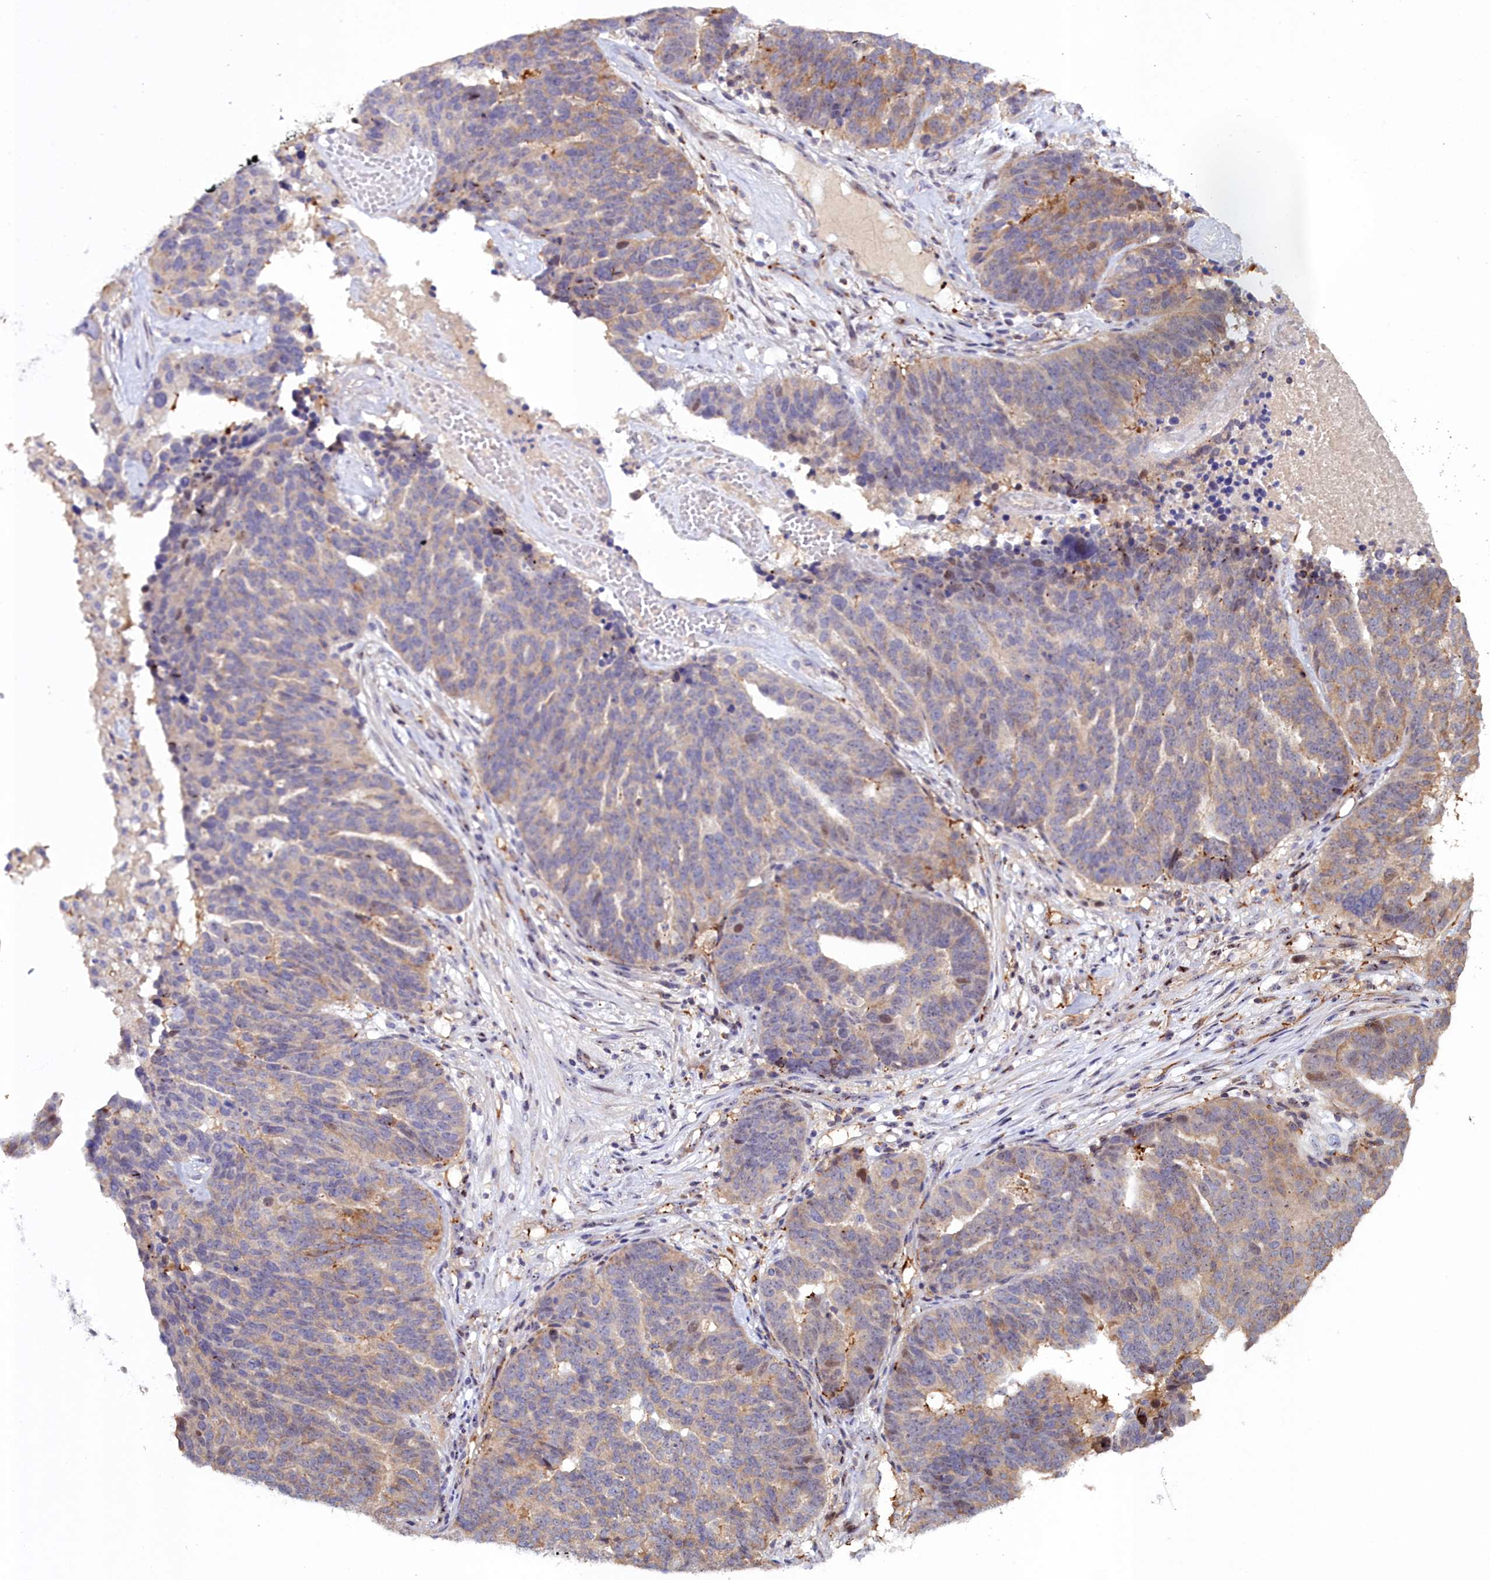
{"staining": {"intensity": "moderate", "quantity": "25%-75%", "location": "cytoplasmic/membranous"}, "tissue": "ovarian cancer", "cell_type": "Tumor cells", "image_type": "cancer", "snomed": [{"axis": "morphology", "description": "Cystadenocarcinoma, serous, NOS"}, {"axis": "topography", "description": "Ovary"}], "caption": "Immunohistochemistry micrograph of ovarian serous cystadenocarcinoma stained for a protein (brown), which shows medium levels of moderate cytoplasmic/membranous positivity in about 25%-75% of tumor cells.", "gene": "NEURL4", "patient": {"sex": "female", "age": 59}}